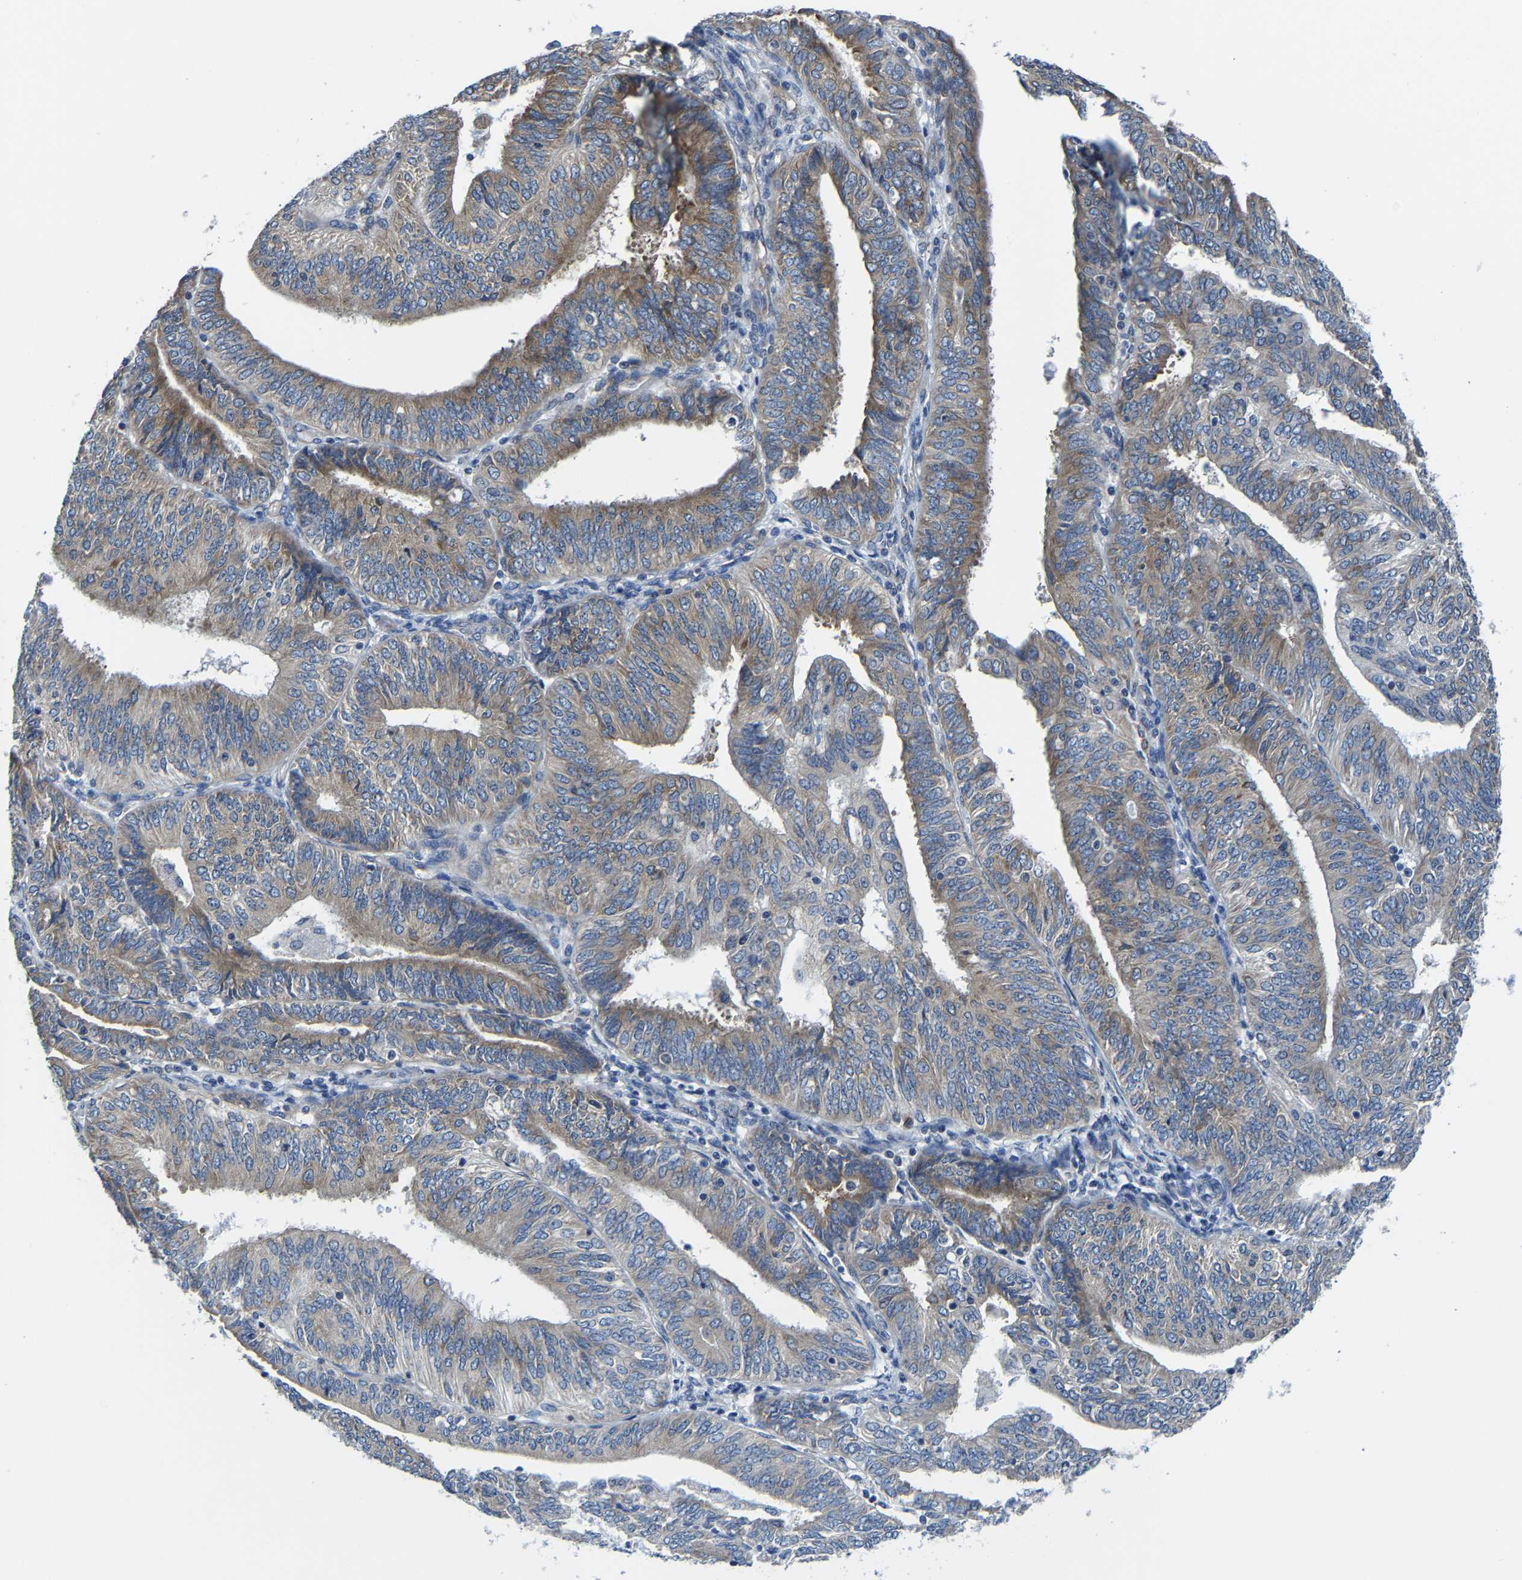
{"staining": {"intensity": "moderate", "quantity": "25%-75%", "location": "cytoplasmic/membranous"}, "tissue": "endometrial cancer", "cell_type": "Tumor cells", "image_type": "cancer", "snomed": [{"axis": "morphology", "description": "Adenocarcinoma, NOS"}, {"axis": "topography", "description": "Endometrium"}], "caption": "About 25%-75% of tumor cells in endometrial cancer (adenocarcinoma) reveal moderate cytoplasmic/membranous protein expression as visualized by brown immunohistochemical staining.", "gene": "G3BP2", "patient": {"sex": "female", "age": 58}}